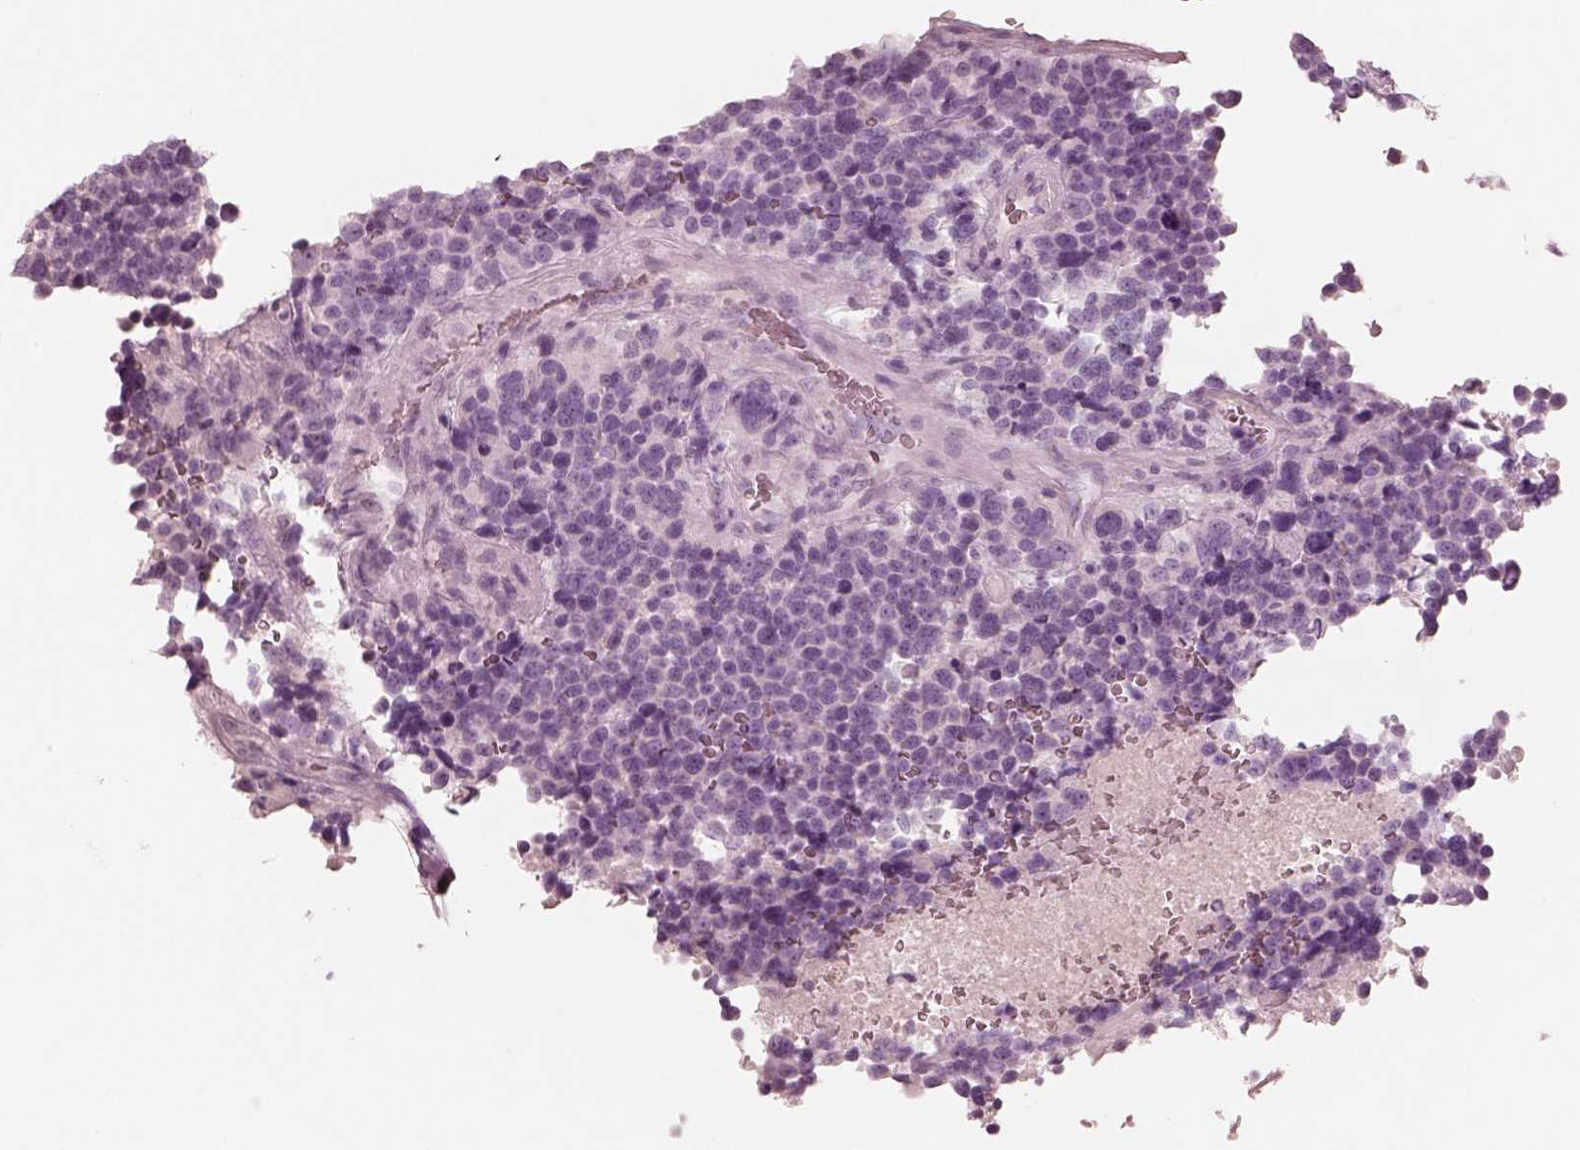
{"staining": {"intensity": "negative", "quantity": "none", "location": "none"}, "tissue": "glioma", "cell_type": "Tumor cells", "image_type": "cancer", "snomed": [{"axis": "morphology", "description": "Glioma, malignant, High grade"}, {"axis": "topography", "description": "Brain"}], "caption": "Glioma was stained to show a protein in brown. There is no significant staining in tumor cells. (DAB immunohistochemistry, high magnification).", "gene": "PON3", "patient": {"sex": "male", "age": 33}}